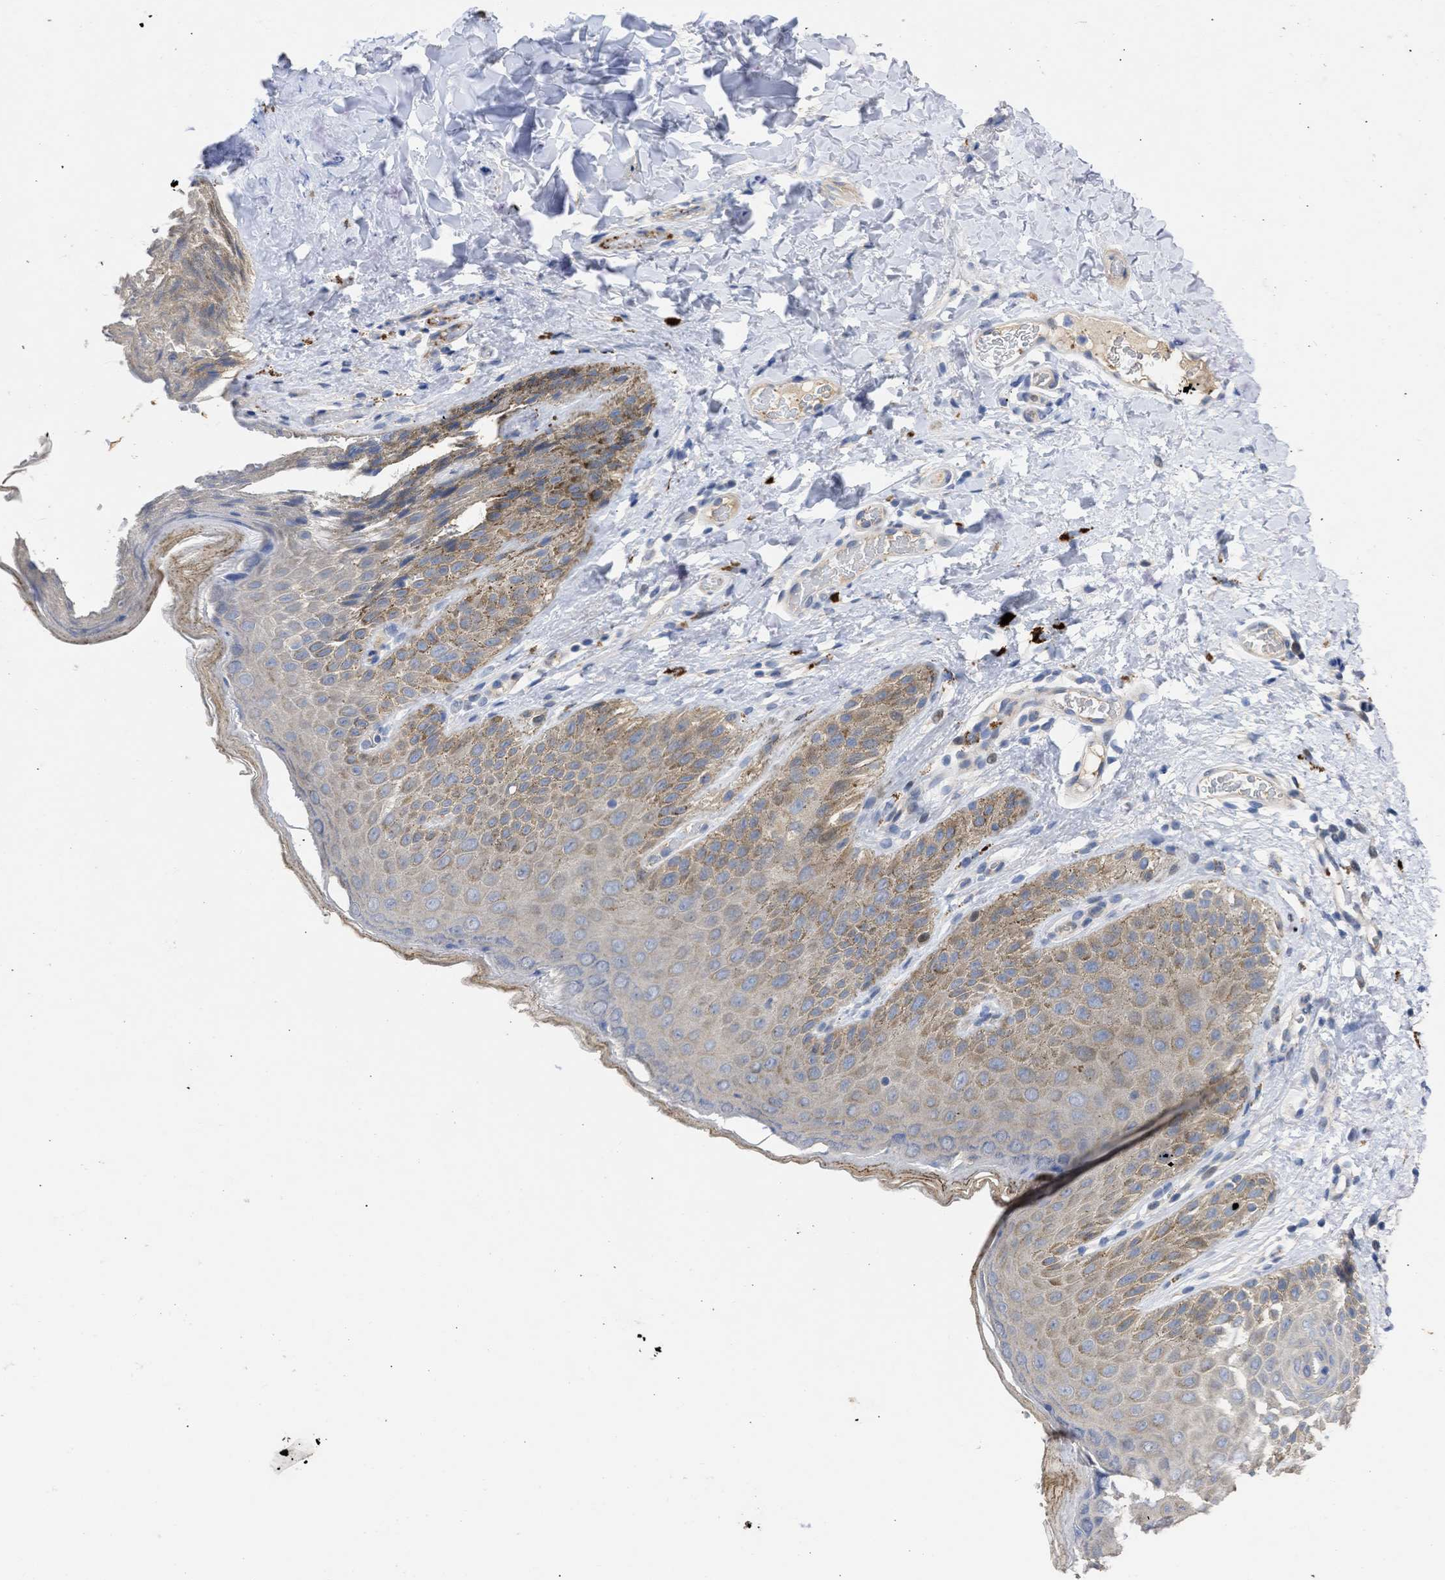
{"staining": {"intensity": "weak", "quantity": "25%-75%", "location": "cytoplasmic/membranous"}, "tissue": "skin", "cell_type": "Epidermal cells", "image_type": "normal", "snomed": [{"axis": "morphology", "description": "Normal tissue, NOS"}, {"axis": "topography", "description": "Anal"}], "caption": "Immunohistochemistry of normal human skin reveals low levels of weak cytoplasmic/membranous staining in about 25%-75% of epidermal cells.", "gene": "ARHGEF4", "patient": {"sex": "male", "age": 44}}